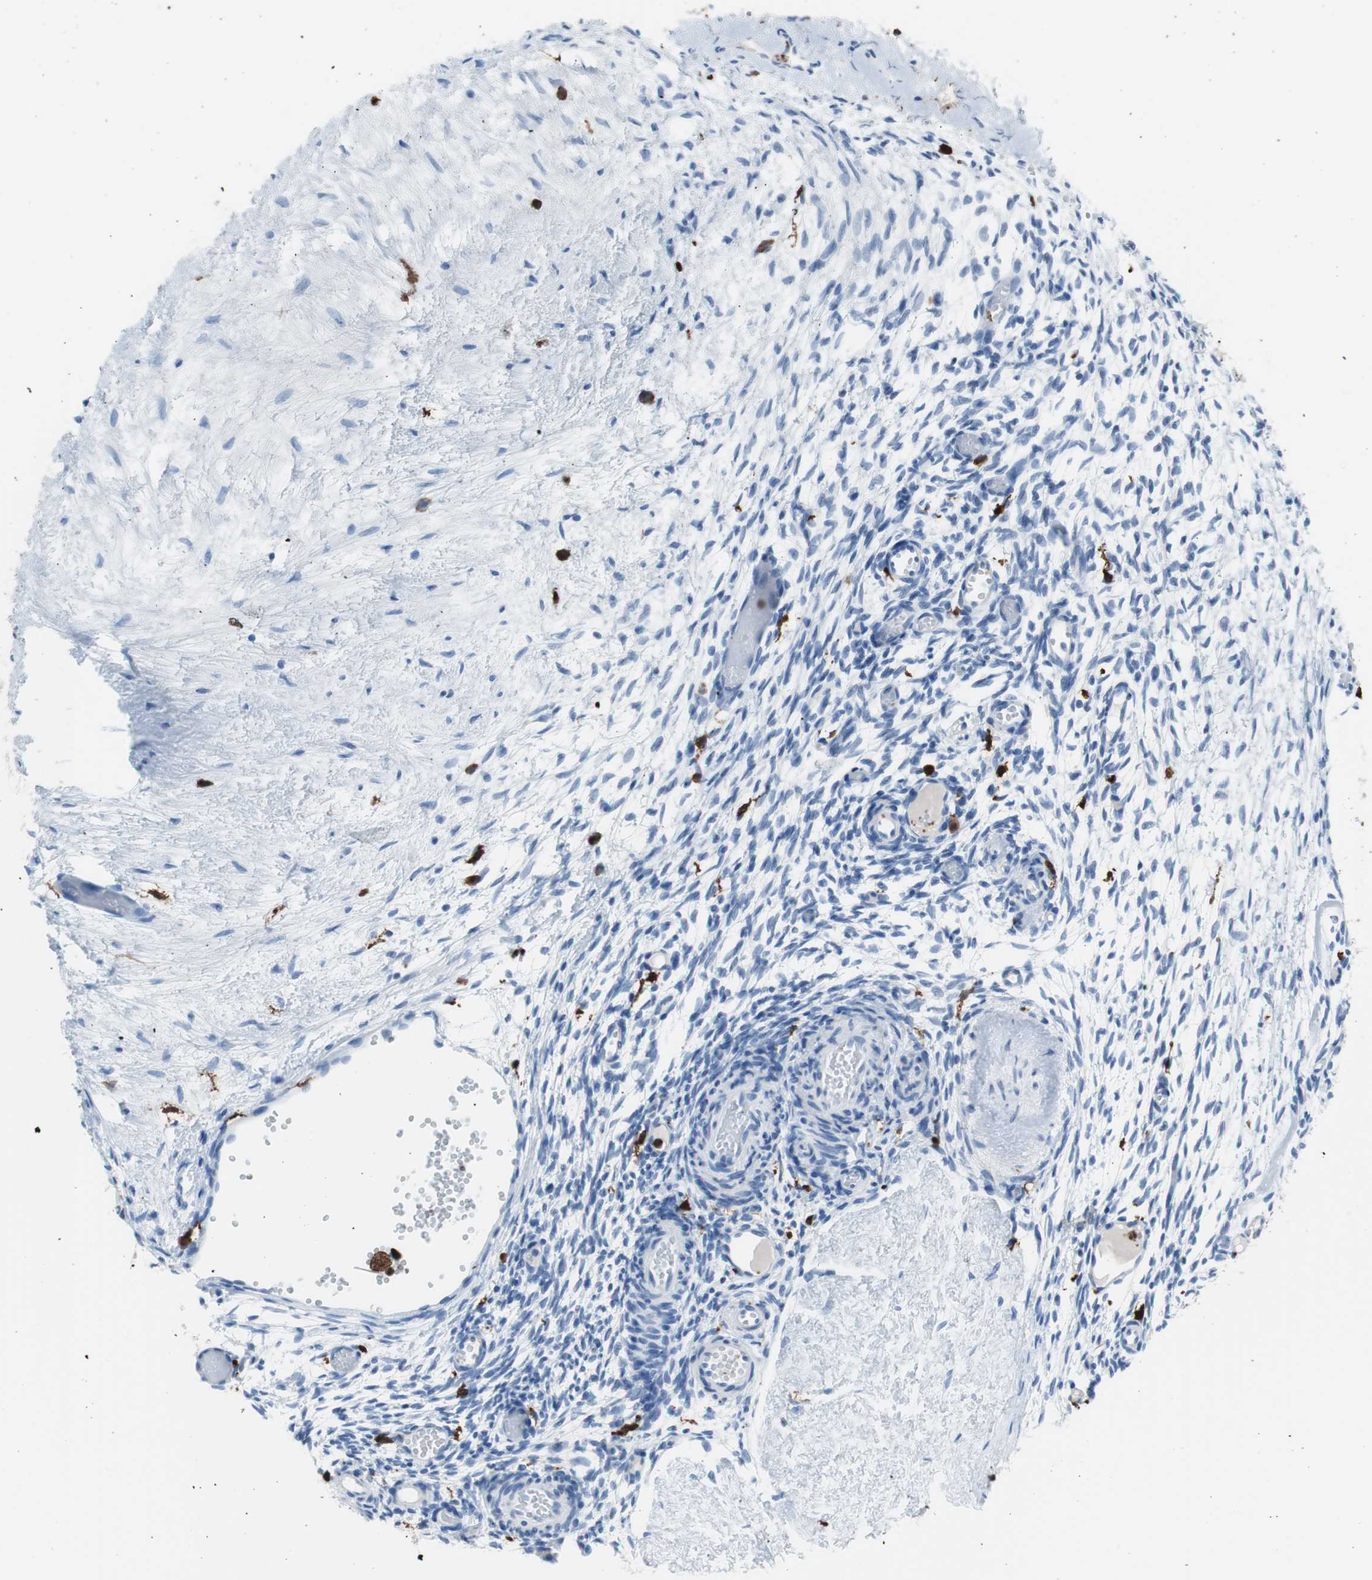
{"staining": {"intensity": "negative", "quantity": "none", "location": "none"}, "tissue": "ovary", "cell_type": "Follicle cells", "image_type": "normal", "snomed": [{"axis": "morphology", "description": "Normal tissue, NOS"}, {"axis": "topography", "description": "Ovary"}], "caption": "The immunohistochemistry (IHC) image has no significant expression in follicle cells of ovary. (DAB immunohistochemistry (IHC) visualized using brightfield microscopy, high magnification).", "gene": "SYK", "patient": {"sex": "female", "age": 35}}